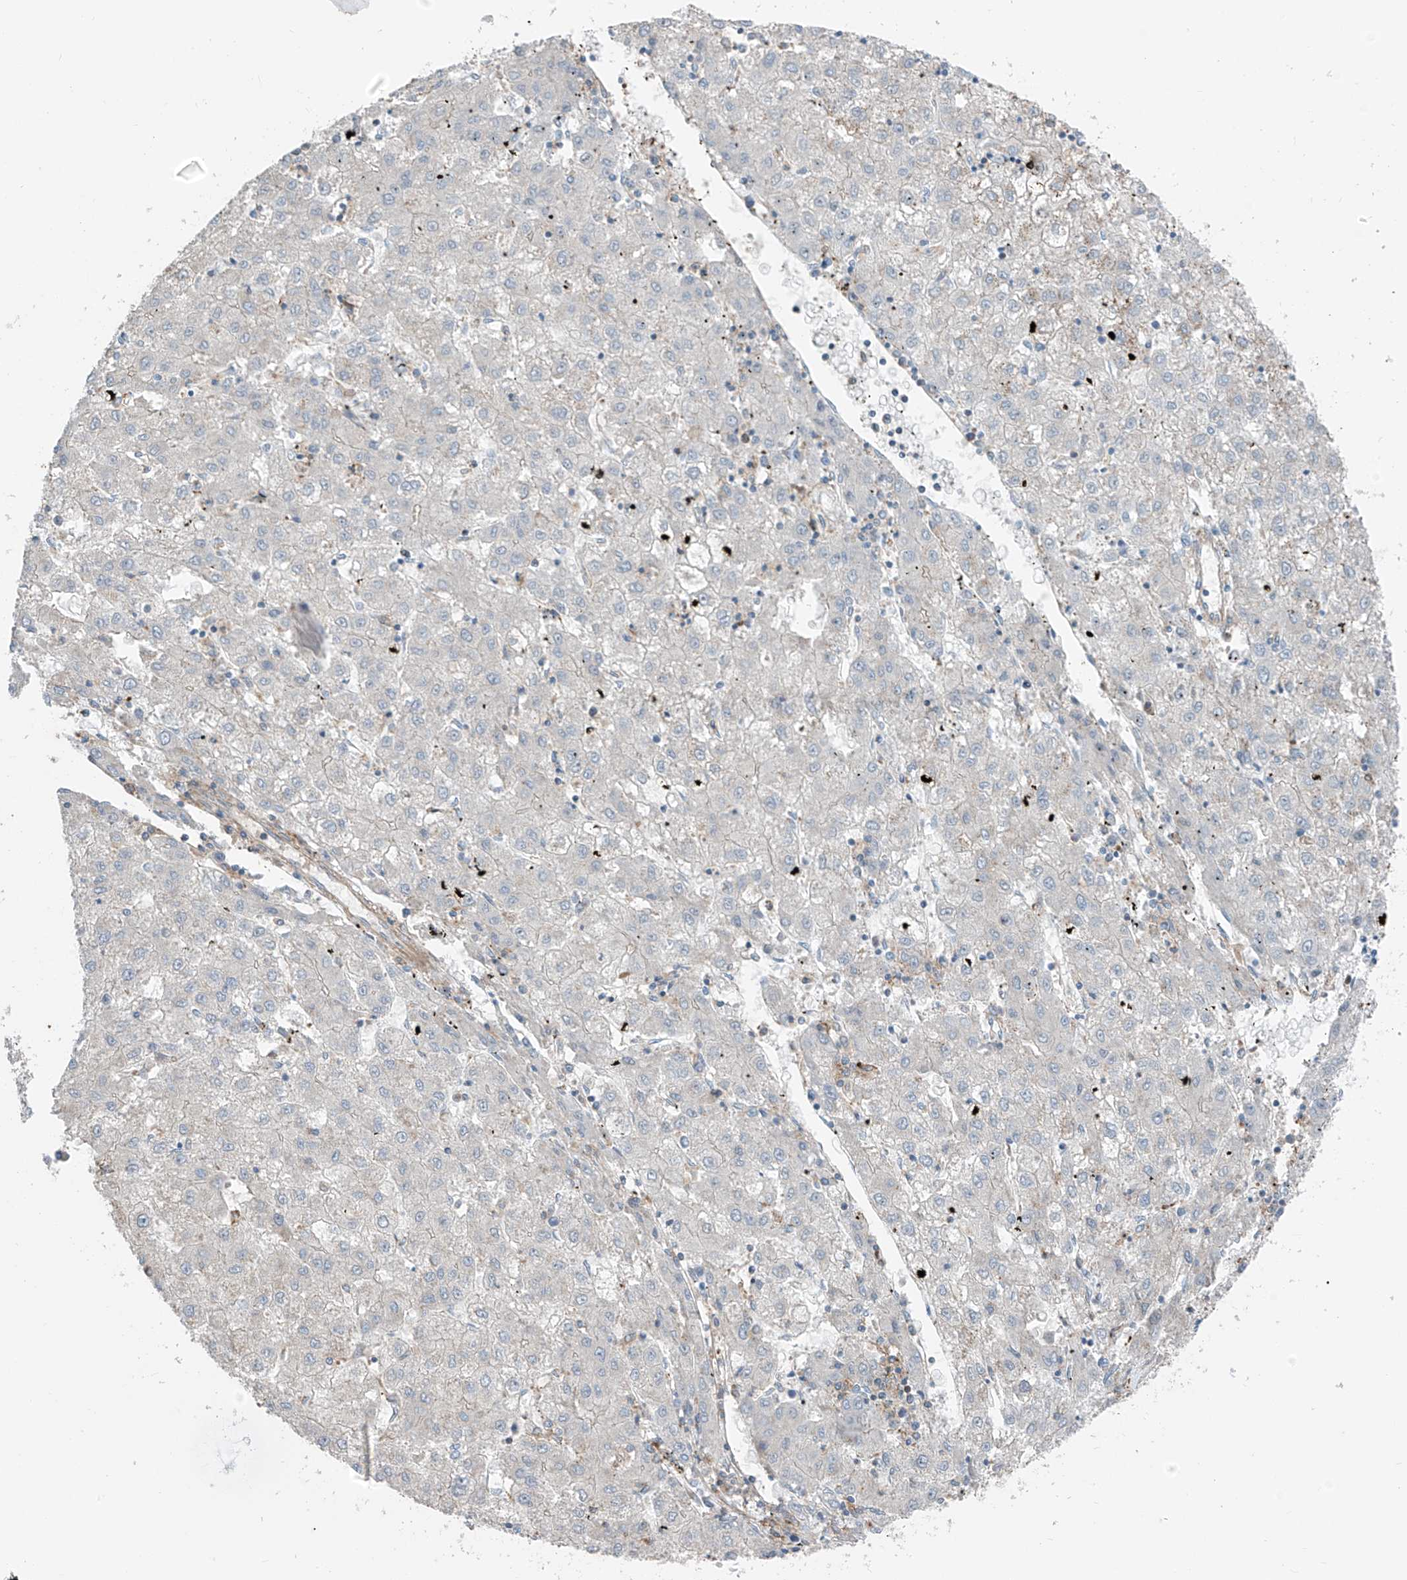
{"staining": {"intensity": "negative", "quantity": "none", "location": "none"}, "tissue": "liver cancer", "cell_type": "Tumor cells", "image_type": "cancer", "snomed": [{"axis": "morphology", "description": "Carcinoma, Hepatocellular, NOS"}, {"axis": "topography", "description": "Liver"}], "caption": "Immunohistochemistry histopathology image of liver cancer (hepatocellular carcinoma) stained for a protein (brown), which shows no positivity in tumor cells.", "gene": "SLC1A5", "patient": {"sex": "male", "age": 72}}